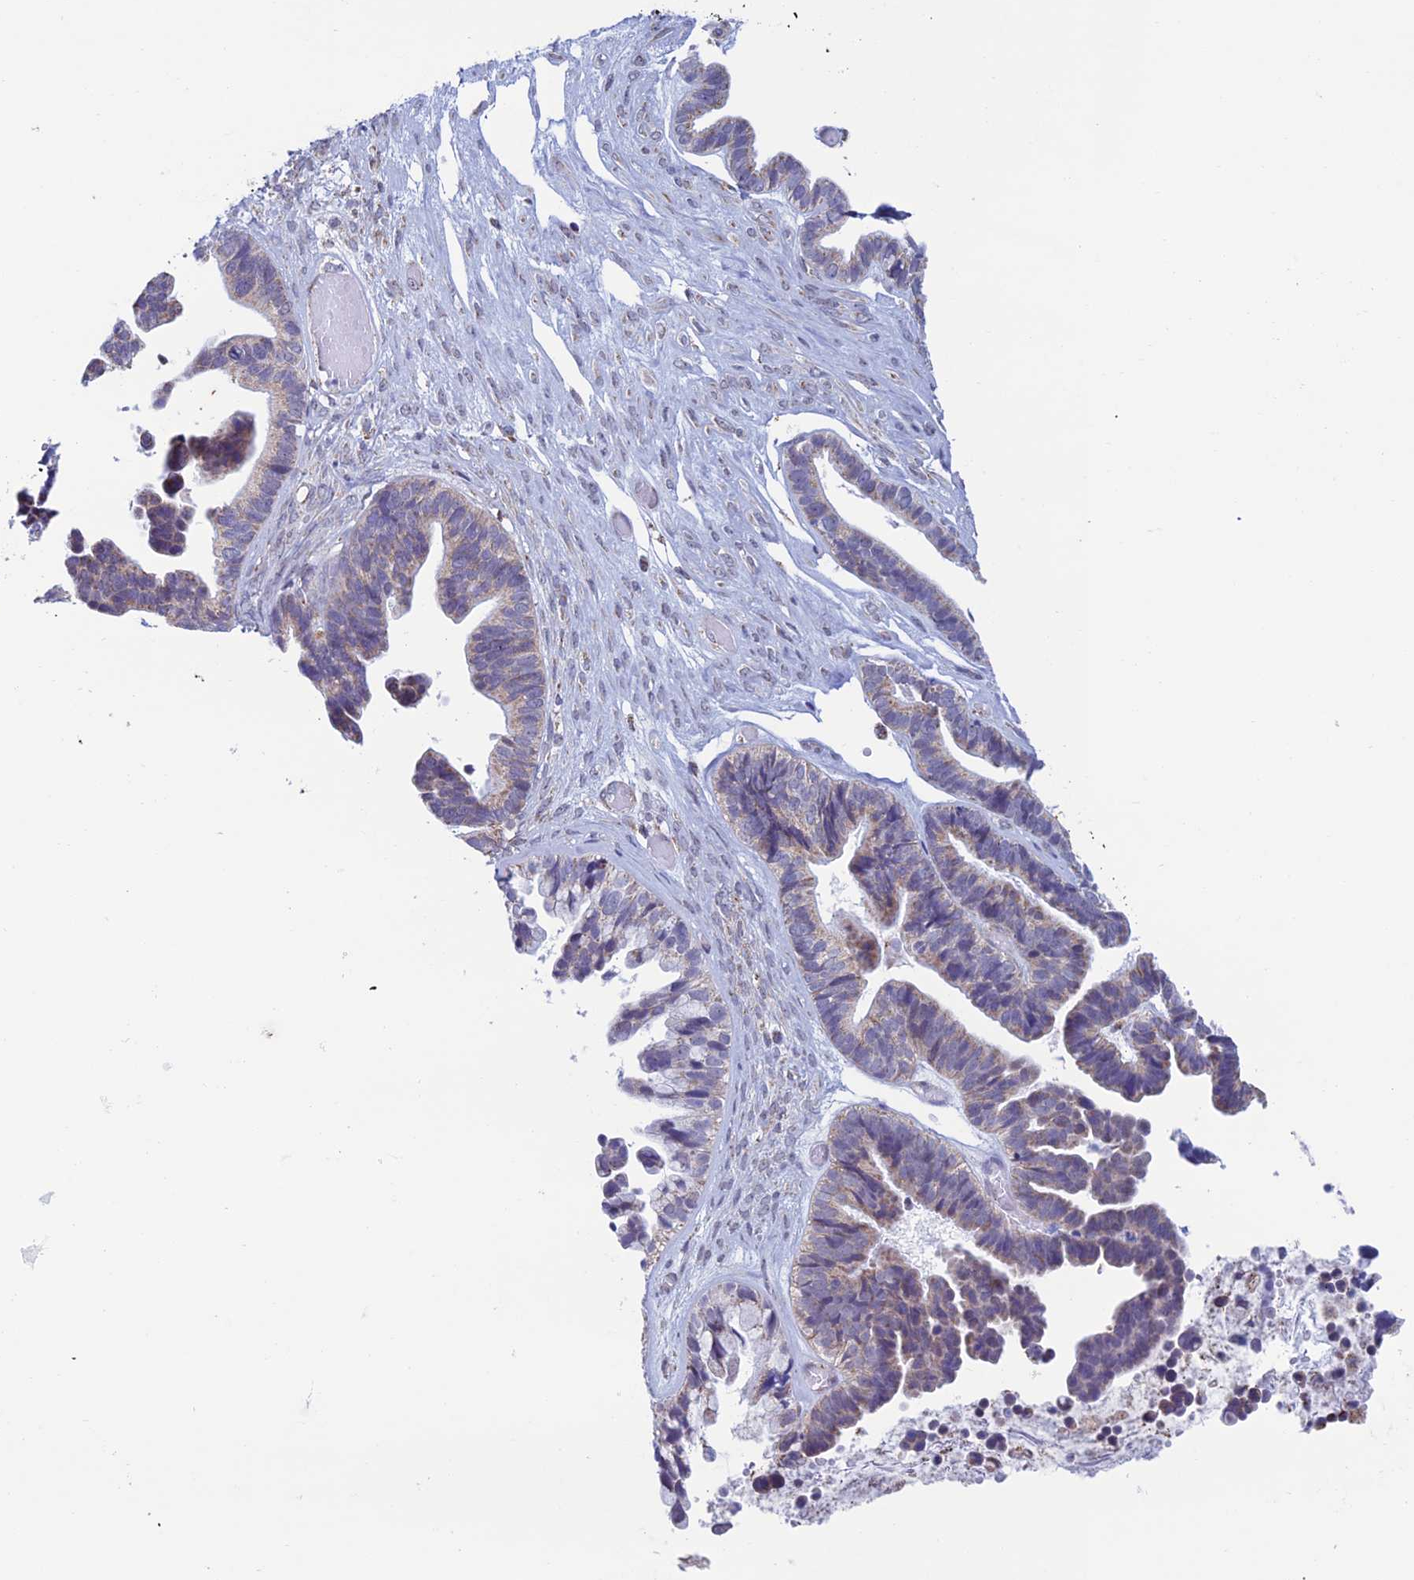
{"staining": {"intensity": "weak", "quantity": ">75%", "location": "cytoplasmic/membranous"}, "tissue": "ovarian cancer", "cell_type": "Tumor cells", "image_type": "cancer", "snomed": [{"axis": "morphology", "description": "Cystadenocarcinoma, serous, NOS"}, {"axis": "topography", "description": "Ovary"}], "caption": "Protein staining demonstrates weak cytoplasmic/membranous expression in approximately >75% of tumor cells in ovarian cancer (serous cystadenocarcinoma). (IHC, brightfield microscopy, high magnification).", "gene": "ZNG1B", "patient": {"sex": "female", "age": 56}}